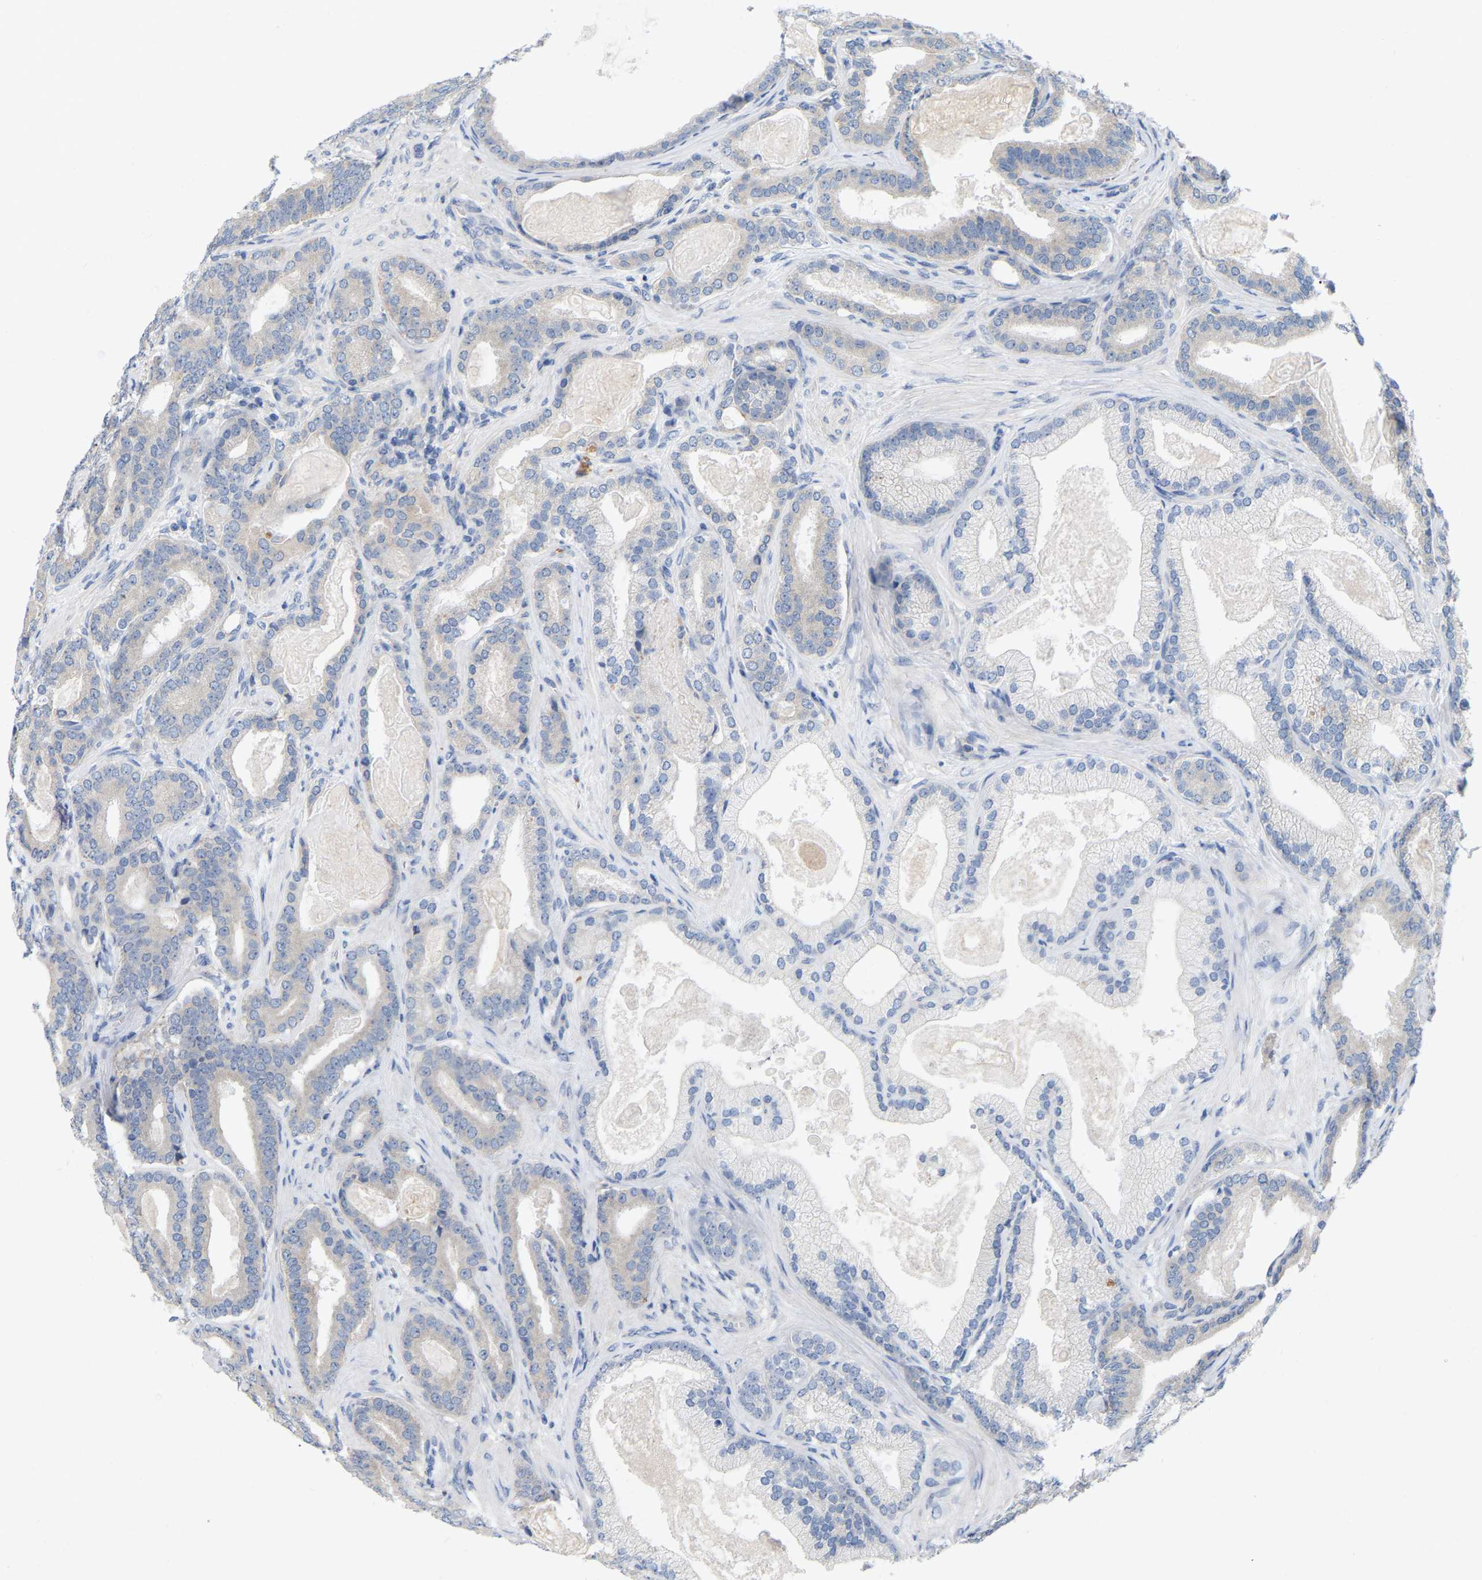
{"staining": {"intensity": "negative", "quantity": "none", "location": "none"}, "tissue": "prostate cancer", "cell_type": "Tumor cells", "image_type": "cancer", "snomed": [{"axis": "morphology", "description": "Adenocarcinoma, High grade"}, {"axis": "topography", "description": "Prostate"}], "caption": "This is an IHC micrograph of human prostate high-grade adenocarcinoma. There is no expression in tumor cells.", "gene": "WIPI2", "patient": {"sex": "male", "age": 60}}